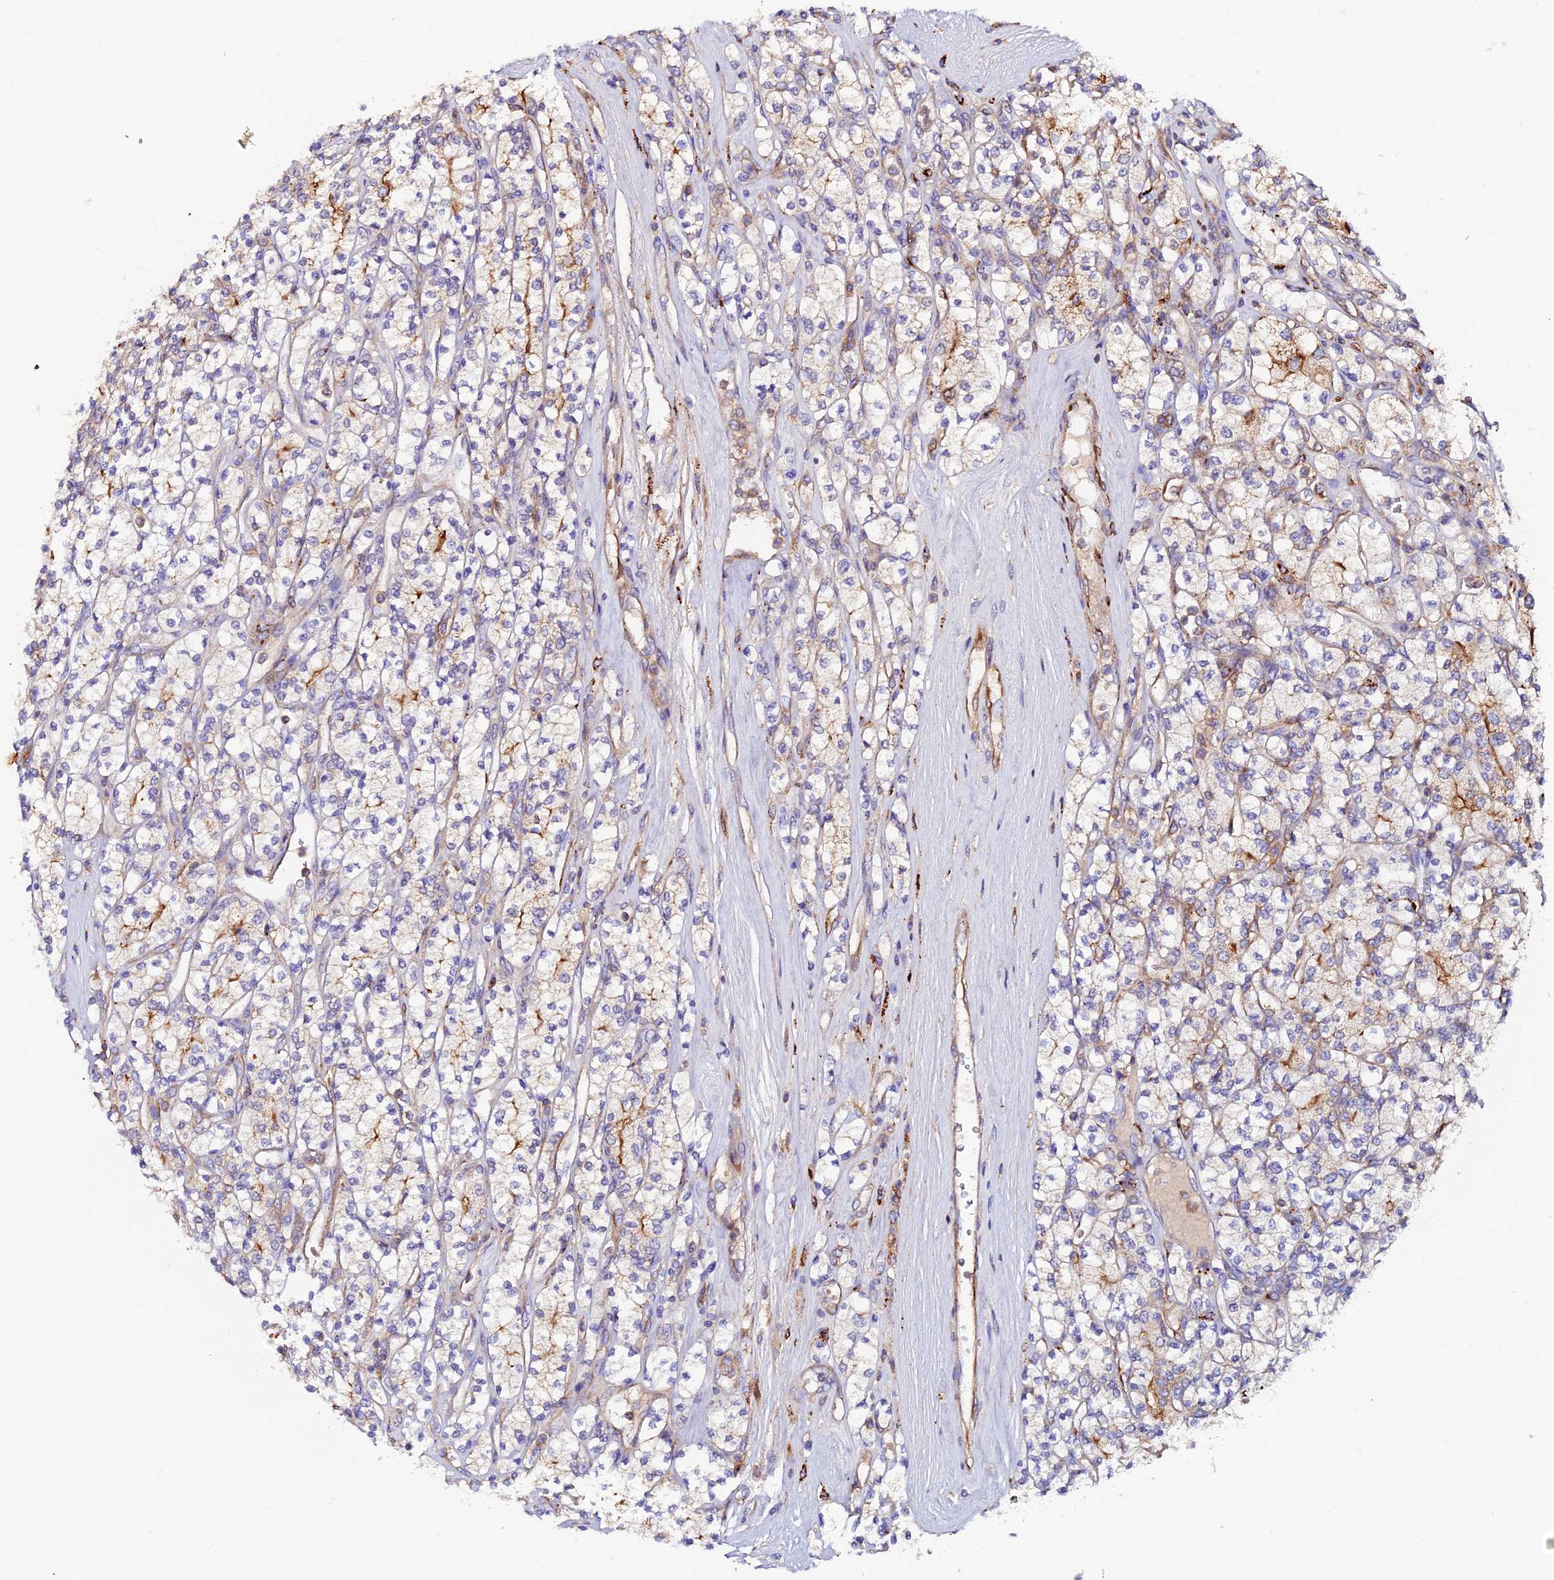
{"staining": {"intensity": "negative", "quantity": "none", "location": "none"}, "tissue": "renal cancer", "cell_type": "Tumor cells", "image_type": "cancer", "snomed": [{"axis": "morphology", "description": "Adenocarcinoma, NOS"}, {"axis": "topography", "description": "Kidney"}], "caption": "An image of renal cancer stained for a protein reveals no brown staining in tumor cells.", "gene": "TRPV2", "patient": {"sex": "male", "age": 77}}